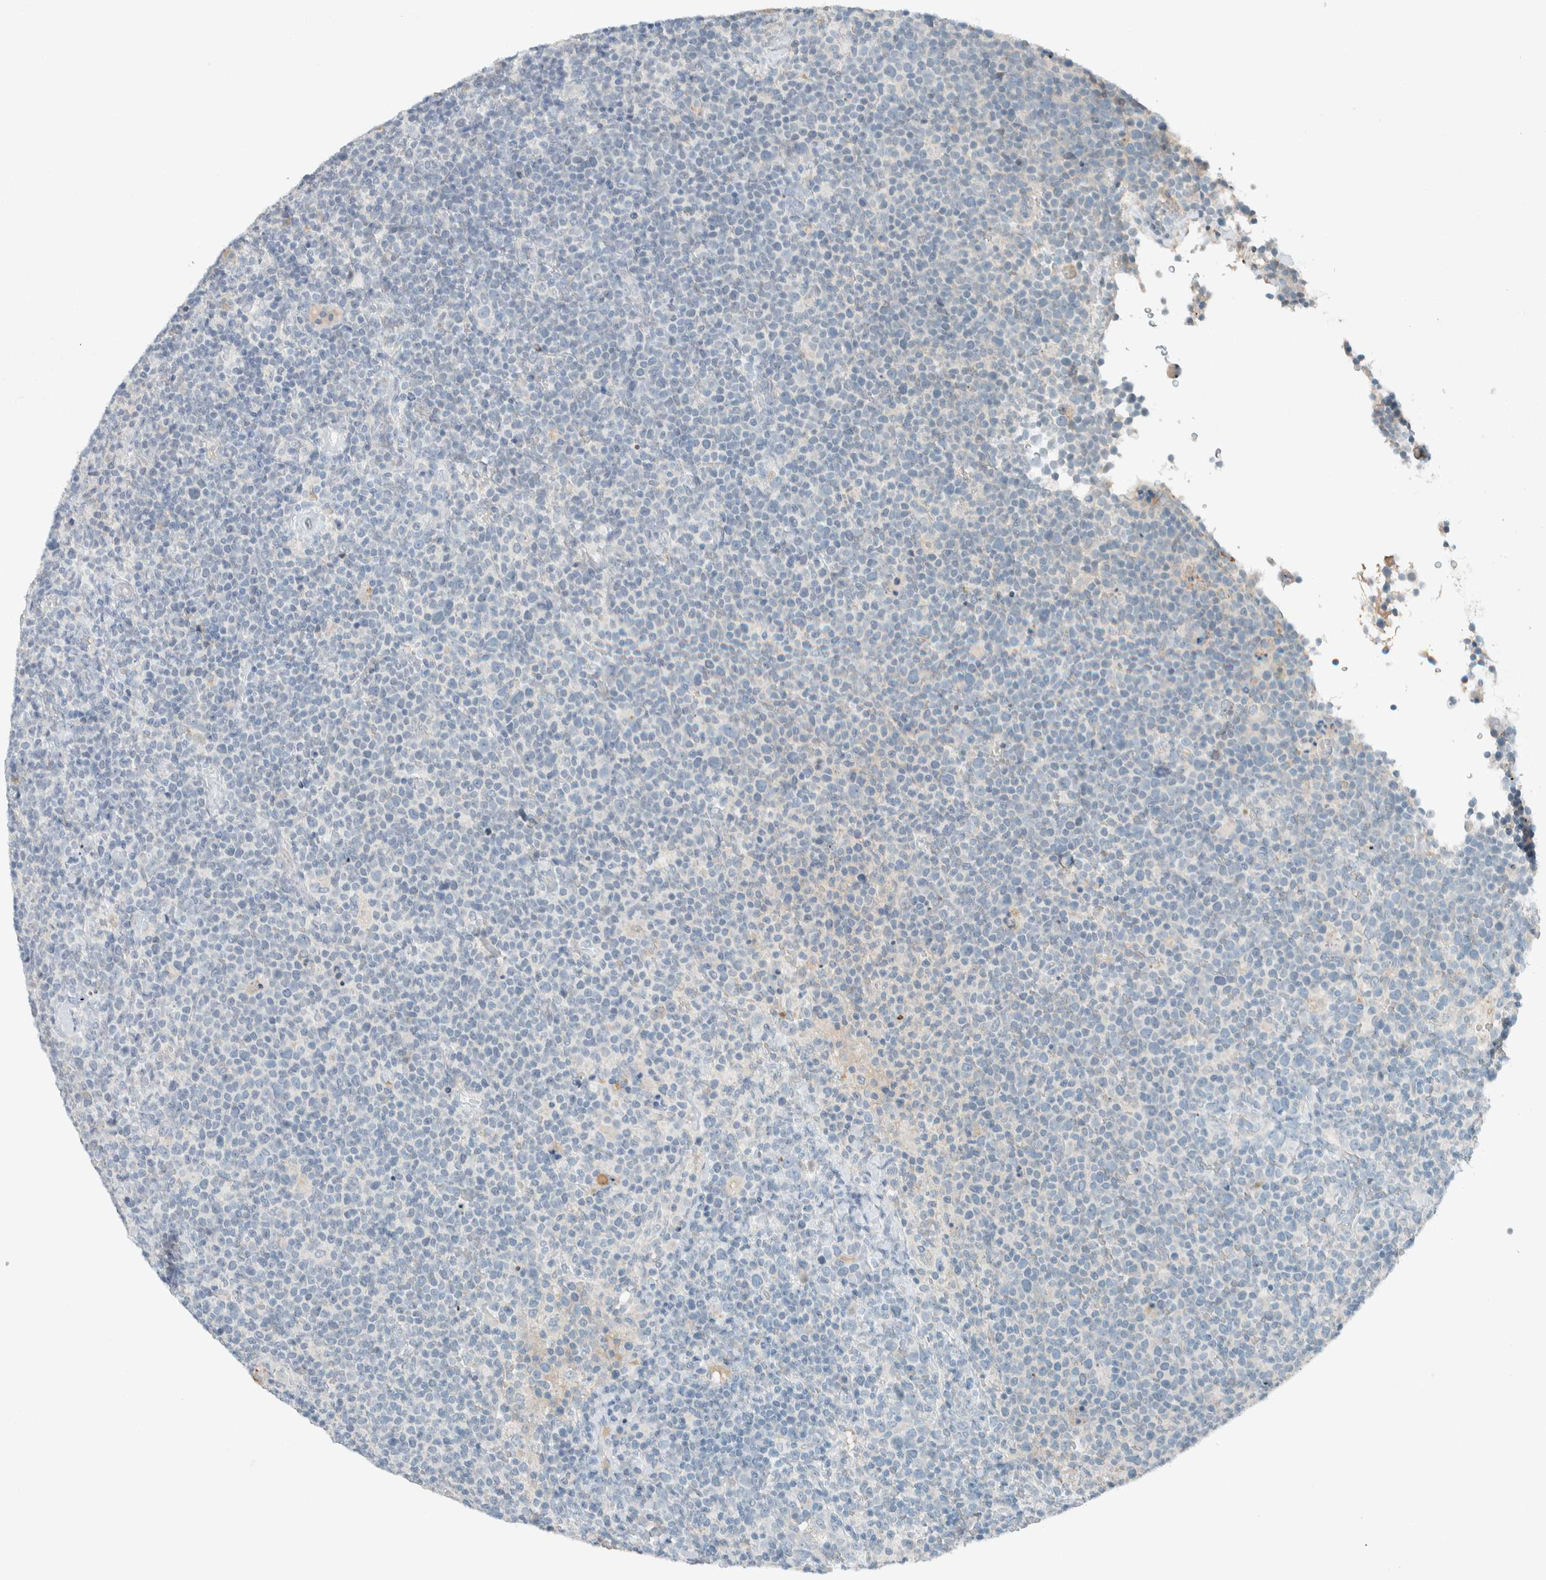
{"staining": {"intensity": "negative", "quantity": "none", "location": "none"}, "tissue": "lymphoma", "cell_type": "Tumor cells", "image_type": "cancer", "snomed": [{"axis": "morphology", "description": "Malignant lymphoma, non-Hodgkin's type, High grade"}, {"axis": "topography", "description": "Lymph node"}], "caption": "Tumor cells show no significant expression in lymphoma. The staining was performed using DAB (3,3'-diaminobenzidine) to visualize the protein expression in brown, while the nuclei were stained in blue with hematoxylin (Magnification: 20x).", "gene": "CERCAM", "patient": {"sex": "male", "age": 61}}